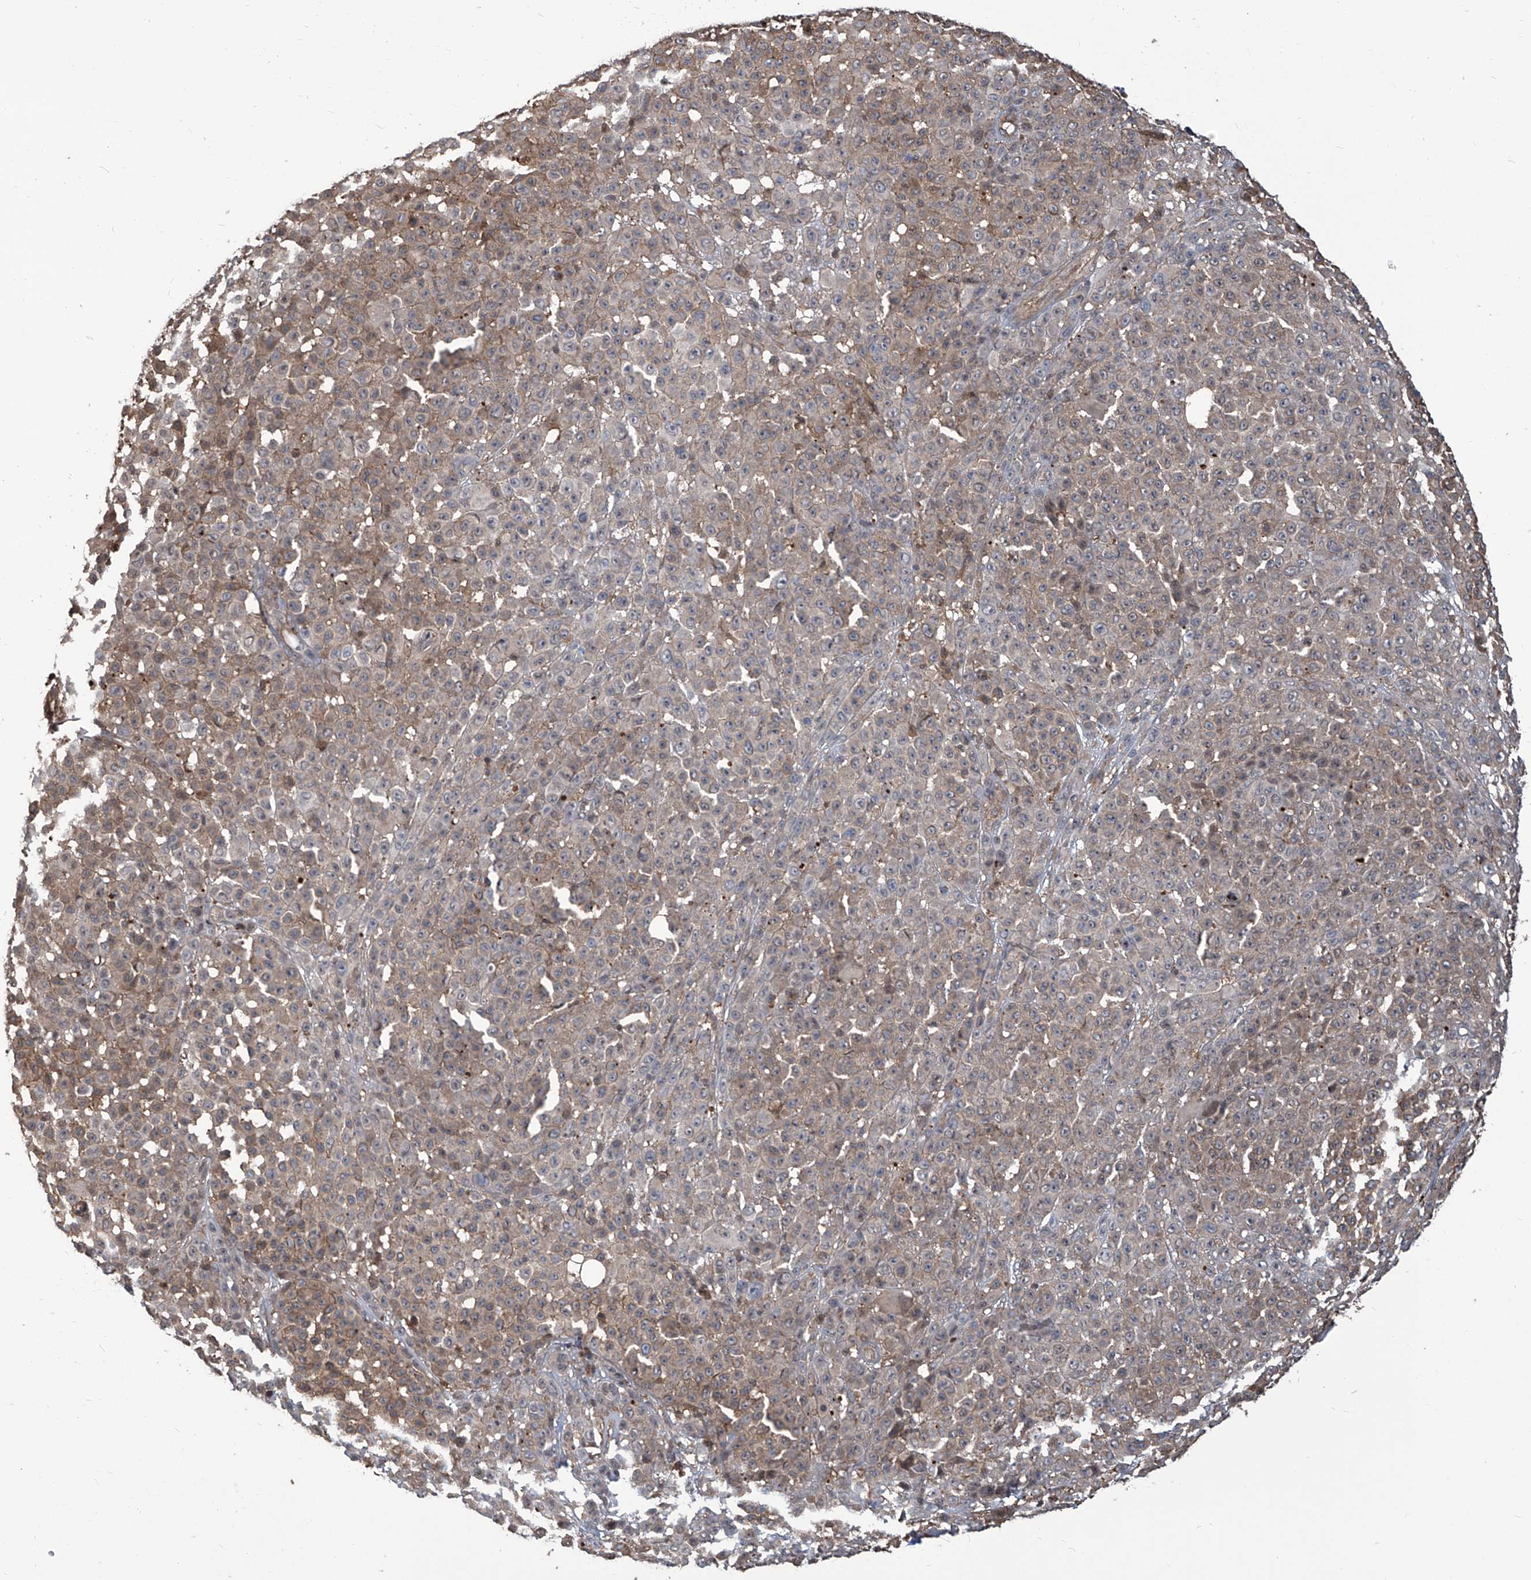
{"staining": {"intensity": "weak", "quantity": "25%-75%", "location": "cytoplasmic/membranous"}, "tissue": "melanoma", "cell_type": "Tumor cells", "image_type": "cancer", "snomed": [{"axis": "morphology", "description": "Malignant melanoma, NOS"}, {"axis": "topography", "description": "Skin"}], "caption": "Protein staining by immunohistochemistry (IHC) exhibits weak cytoplasmic/membranous staining in about 25%-75% of tumor cells in malignant melanoma. The staining is performed using DAB (3,3'-diaminobenzidine) brown chromogen to label protein expression. The nuclei are counter-stained blue using hematoxylin.", "gene": "PSMB1", "patient": {"sex": "female", "age": 94}}